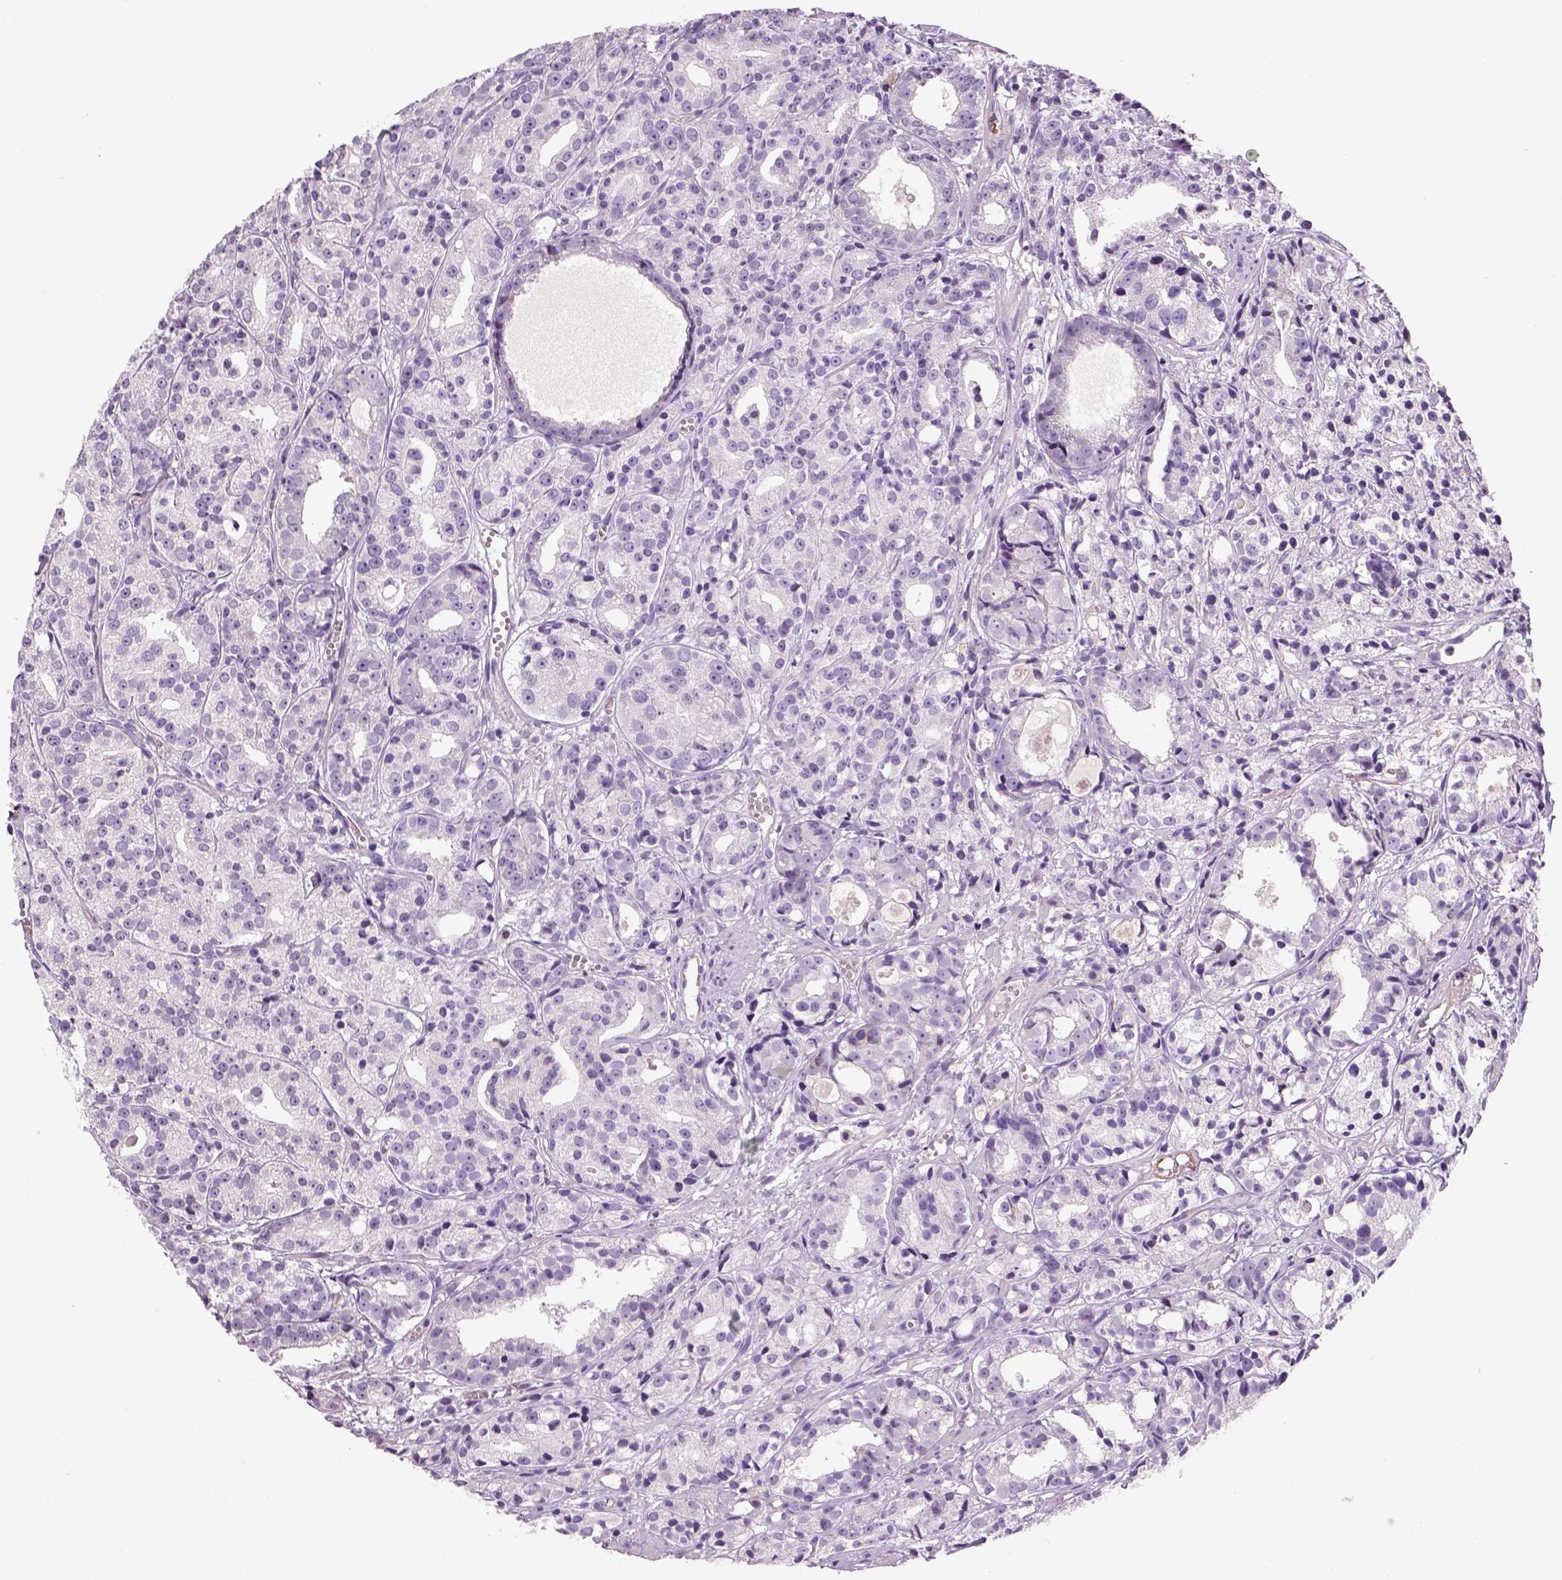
{"staining": {"intensity": "negative", "quantity": "none", "location": "none"}, "tissue": "prostate cancer", "cell_type": "Tumor cells", "image_type": "cancer", "snomed": [{"axis": "morphology", "description": "Adenocarcinoma, Medium grade"}, {"axis": "topography", "description": "Prostate"}], "caption": "Adenocarcinoma (medium-grade) (prostate) was stained to show a protein in brown. There is no significant staining in tumor cells.", "gene": "TSPAN7", "patient": {"sex": "male", "age": 74}}